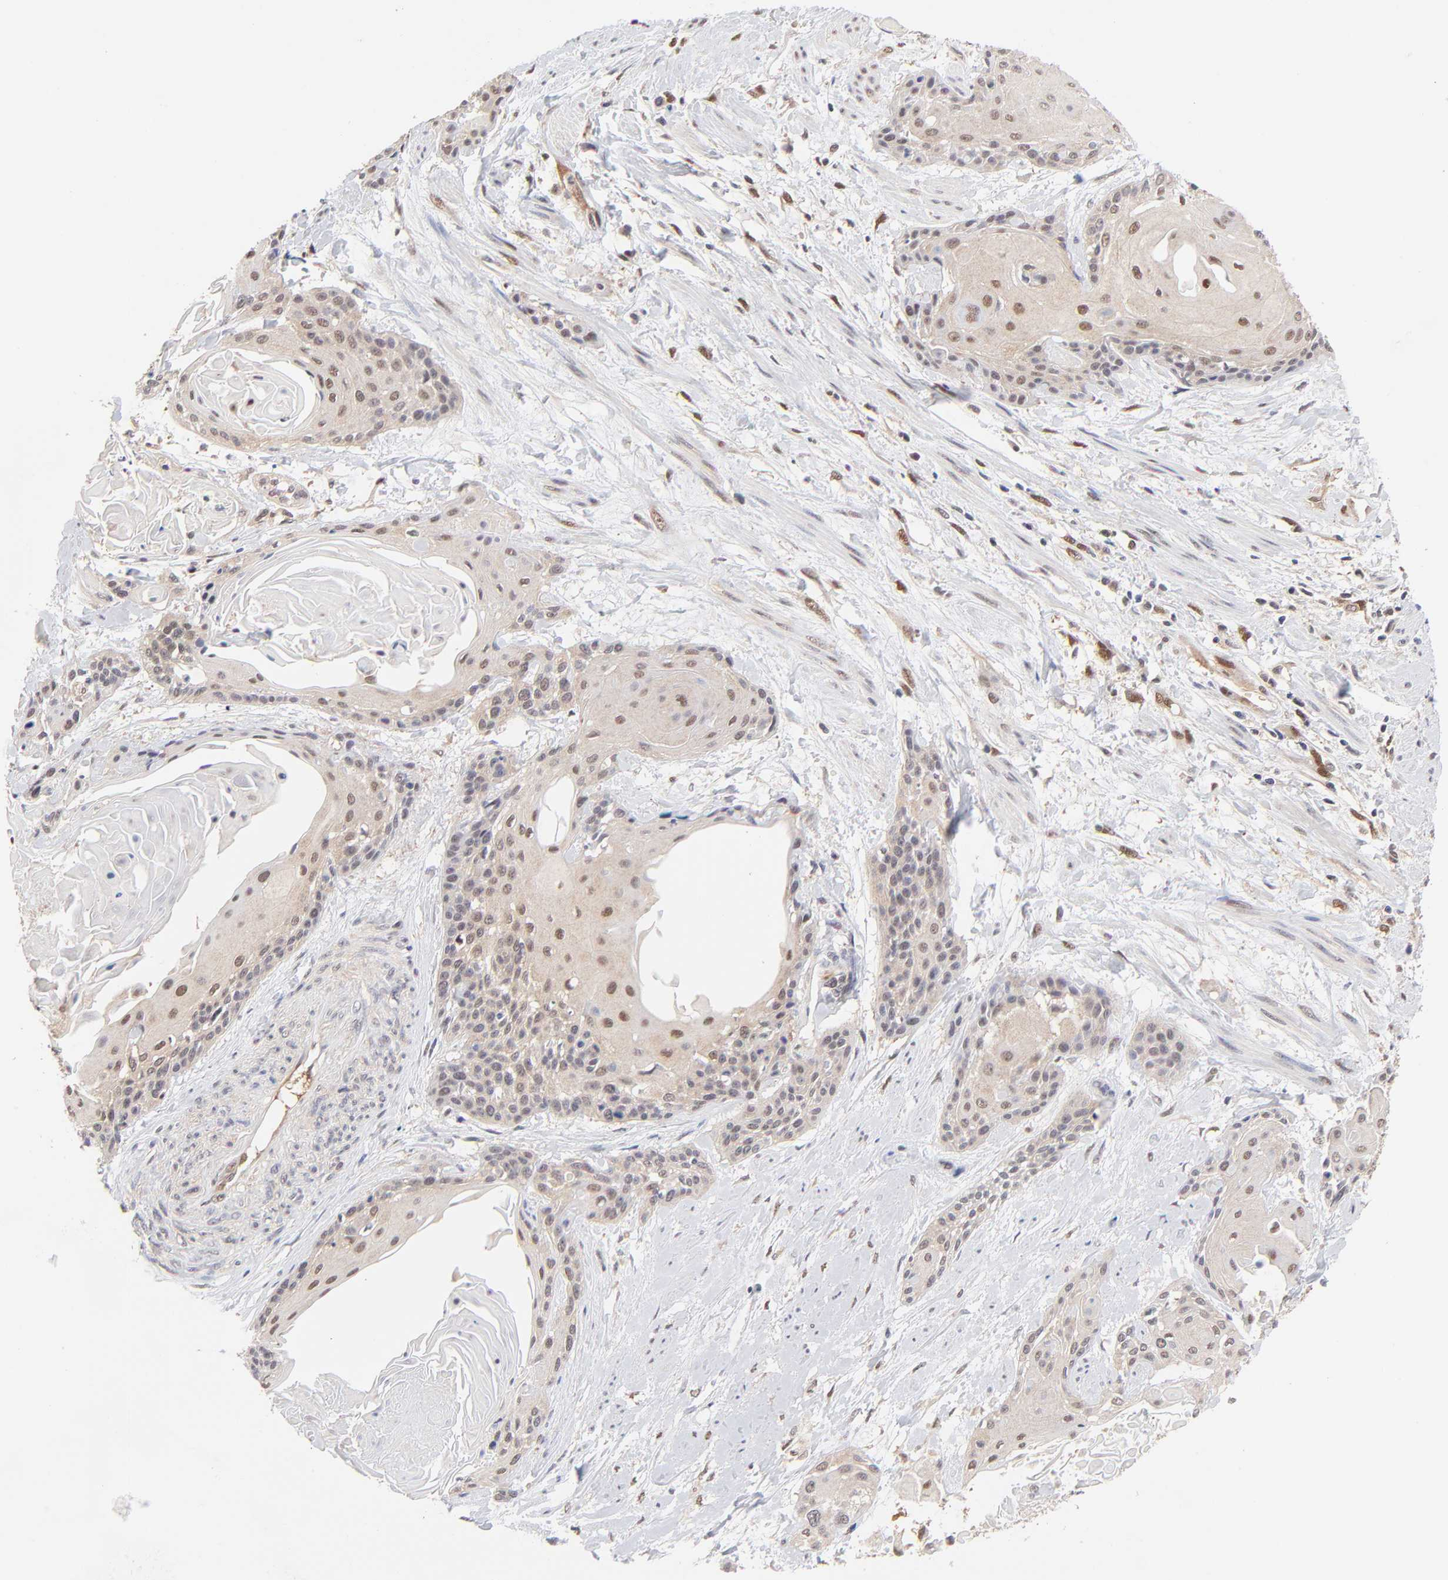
{"staining": {"intensity": "weak", "quantity": "25%-75%", "location": "cytoplasmic/membranous,nuclear"}, "tissue": "cervical cancer", "cell_type": "Tumor cells", "image_type": "cancer", "snomed": [{"axis": "morphology", "description": "Squamous cell carcinoma, NOS"}, {"axis": "topography", "description": "Cervix"}], "caption": "This micrograph exhibits immunohistochemistry (IHC) staining of cervical squamous cell carcinoma, with low weak cytoplasmic/membranous and nuclear staining in approximately 25%-75% of tumor cells.", "gene": "PSMC4", "patient": {"sex": "female", "age": 57}}